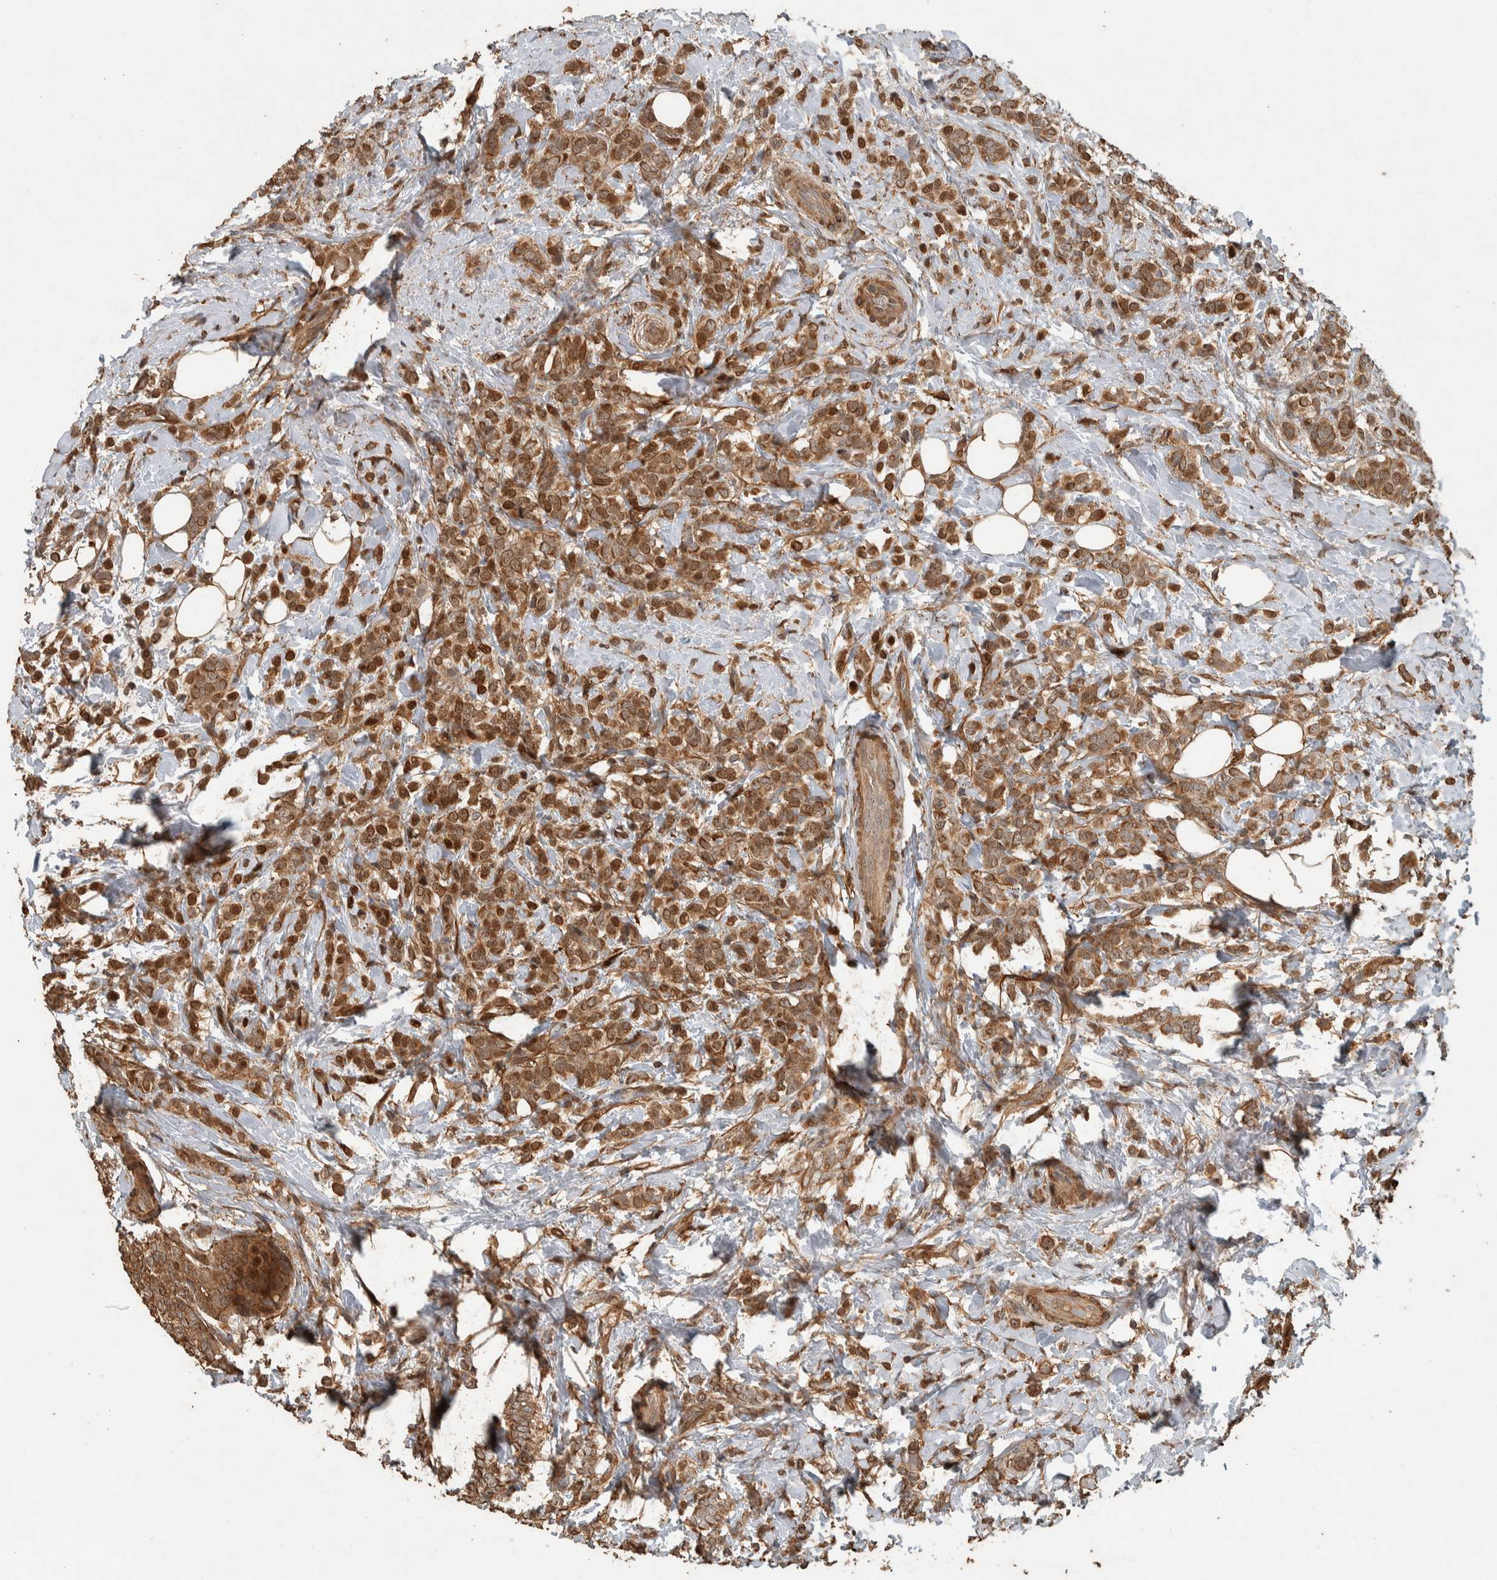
{"staining": {"intensity": "moderate", "quantity": ">75%", "location": "cytoplasmic/membranous,nuclear"}, "tissue": "breast cancer", "cell_type": "Tumor cells", "image_type": "cancer", "snomed": [{"axis": "morphology", "description": "Lobular carcinoma"}, {"axis": "topography", "description": "Breast"}], "caption": "A histopathology image of human breast cancer stained for a protein displays moderate cytoplasmic/membranous and nuclear brown staining in tumor cells.", "gene": "SPHK1", "patient": {"sex": "female", "age": 50}}